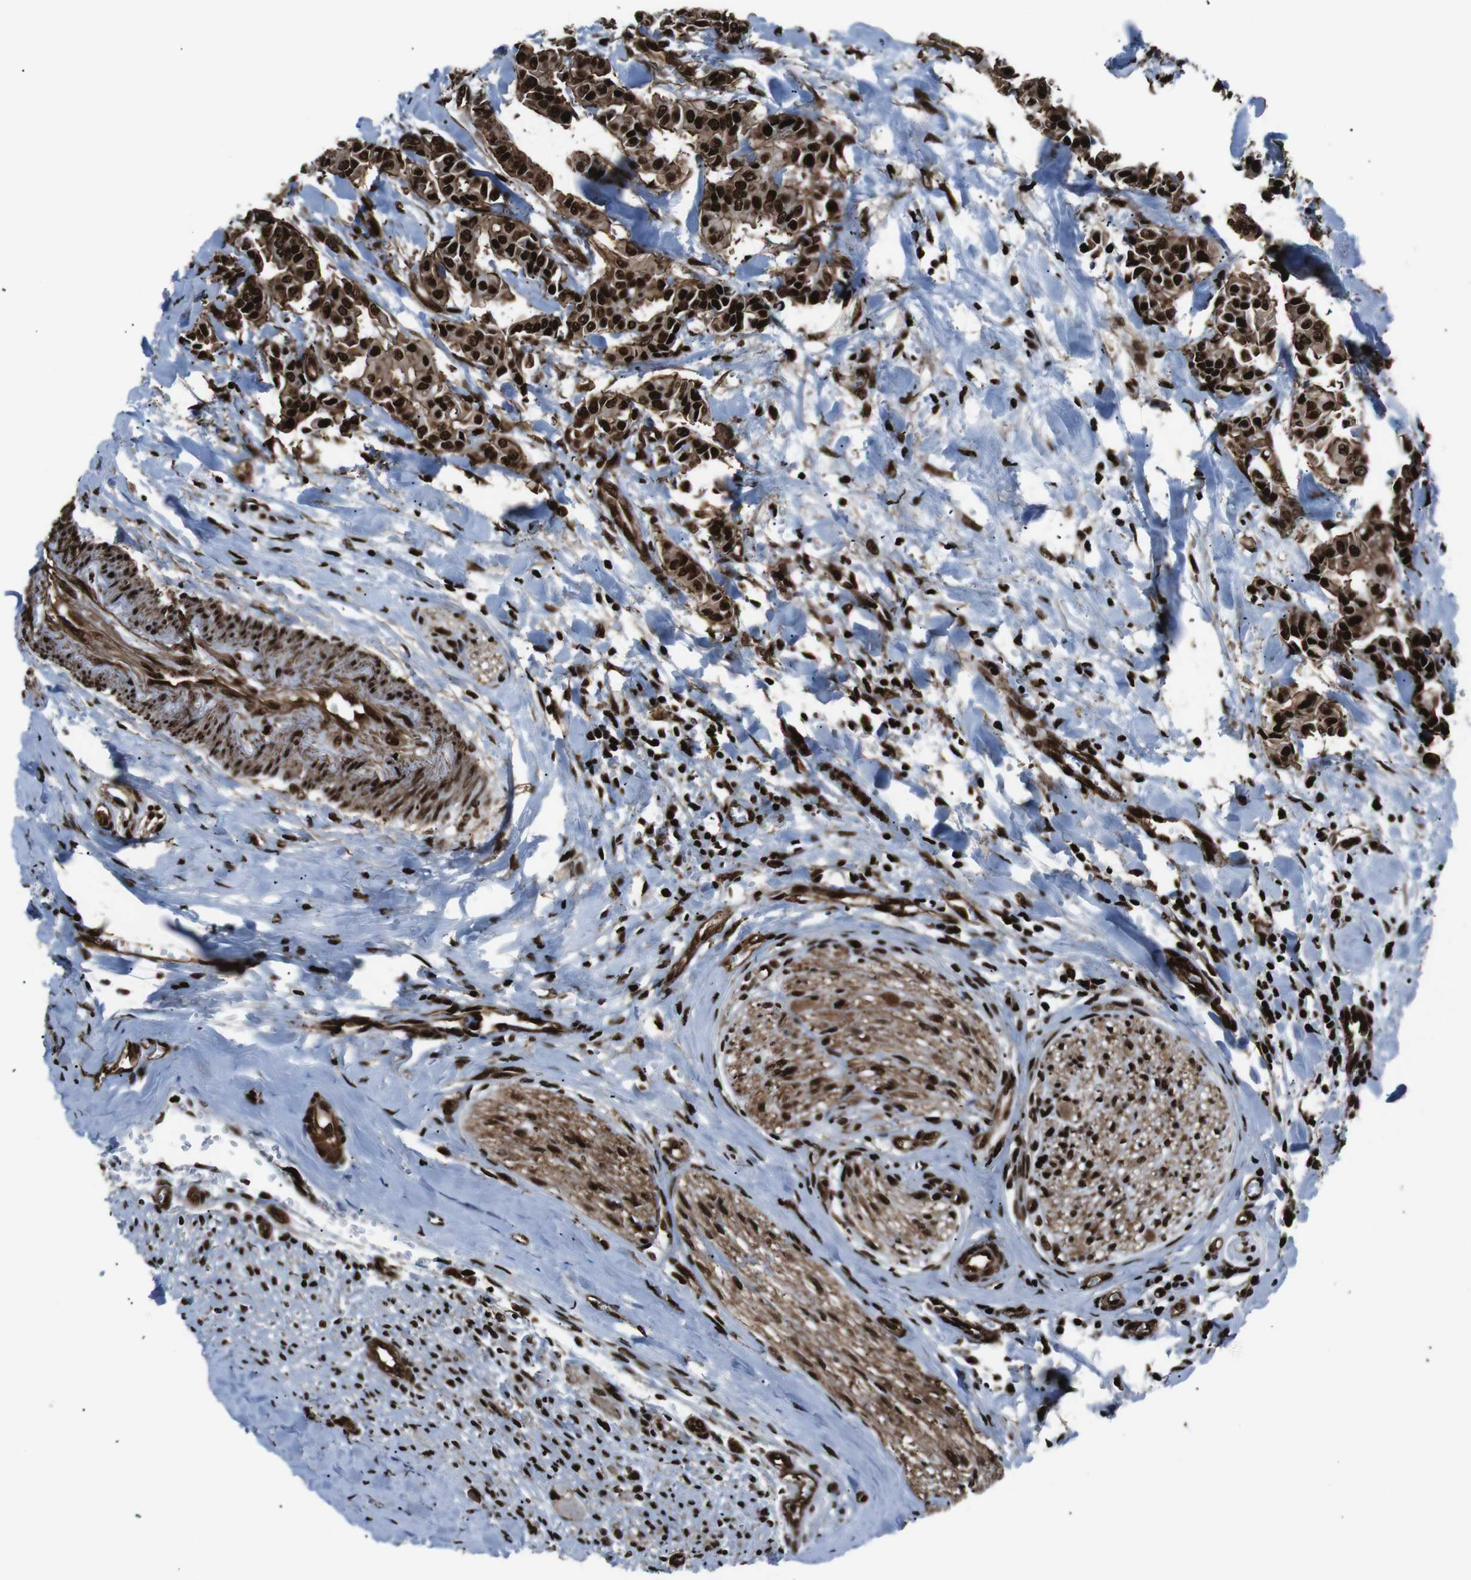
{"staining": {"intensity": "strong", "quantity": ">75%", "location": "cytoplasmic/membranous,nuclear"}, "tissue": "head and neck cancer", "cell_type": "Tumor cells", "image_type": "cancer", "snomed": [{"axis": "morphology", "description": "Adenocarcinoma, NOS"}, {"axis": "topography", "description": "Salivary gland"}, {"axis": "topography", "description": "Head-Neck"}], "caption": "The immunohistochemical stain shows strong cytoplasmic/membranous and nuclear positivity in tumor cells of head and neck cancer (adenocarcinoma) tissue.", "gene": "HNRNPU", "patient": {"sex": "female", "age": 59}}